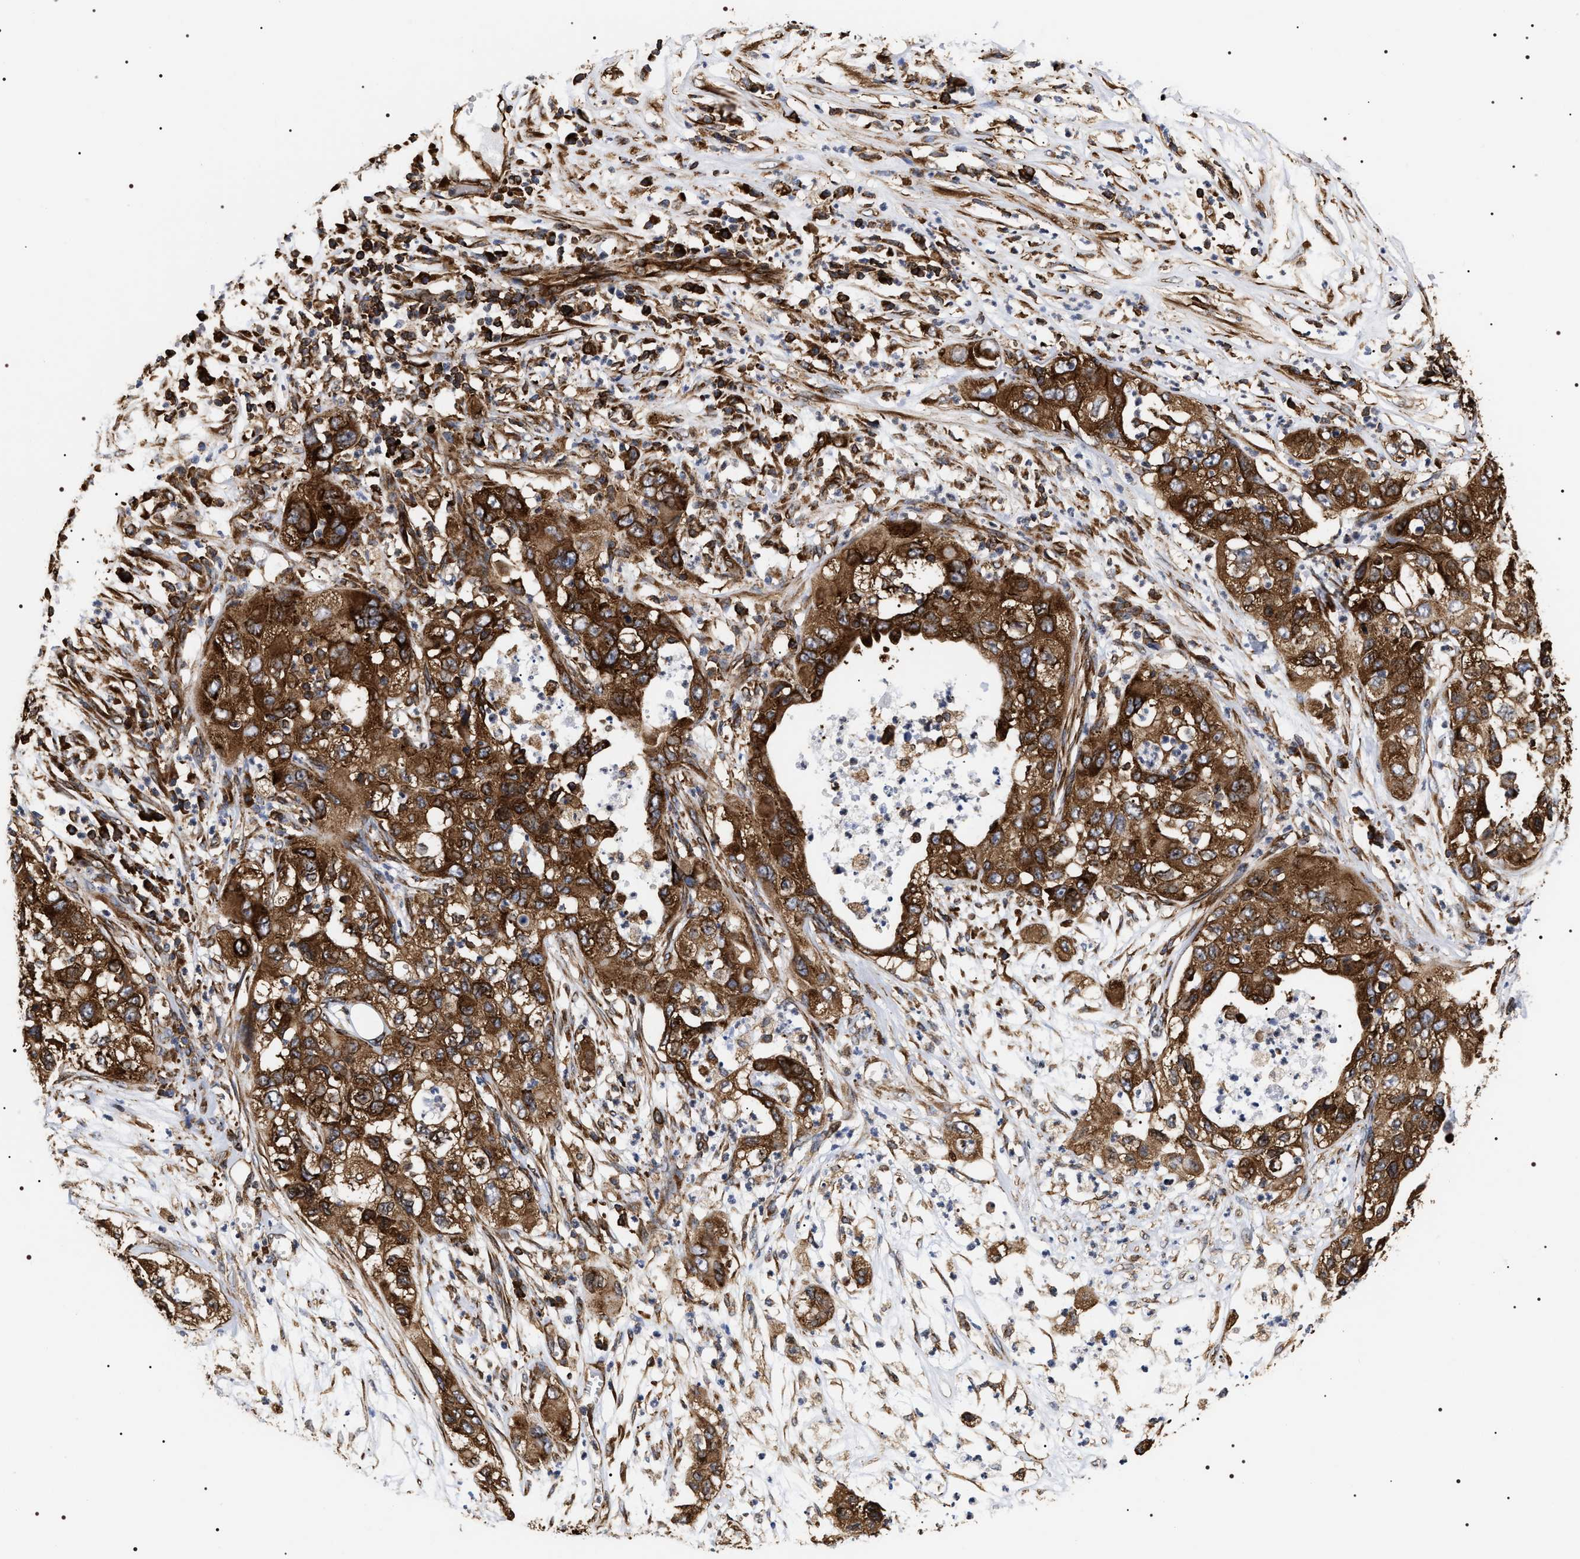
{"staining": {"intensity": "strong", "quantity": ">75%", "location": "cytoplasmic/membranous"}, "tissue": "pancreatic cancer", "cell_type": "Tumor cells", "image_type": "cancer", "snomed": [{"axis": "morphology", "description": "Adenocarcinoma, NOS"}, {"axis": "topography", "description": "Pancreas"}], "caption": "High-magnification brightfield microscopy of adenocarcinoma (pancreatic) stained with DAB (3,3'-diaminobenzidine) (brown) and counterstained with hematoxylin (blue). tumor cells exhibit strong cytoplasmic/membranous staining is present in about>75% of cells. (DAB (3,3'-diaminobenzidine) IHC with brightfield microscopy, high magnification).", "gene": "SERBP1", "patient": {"sex": "female", "age": 78}}